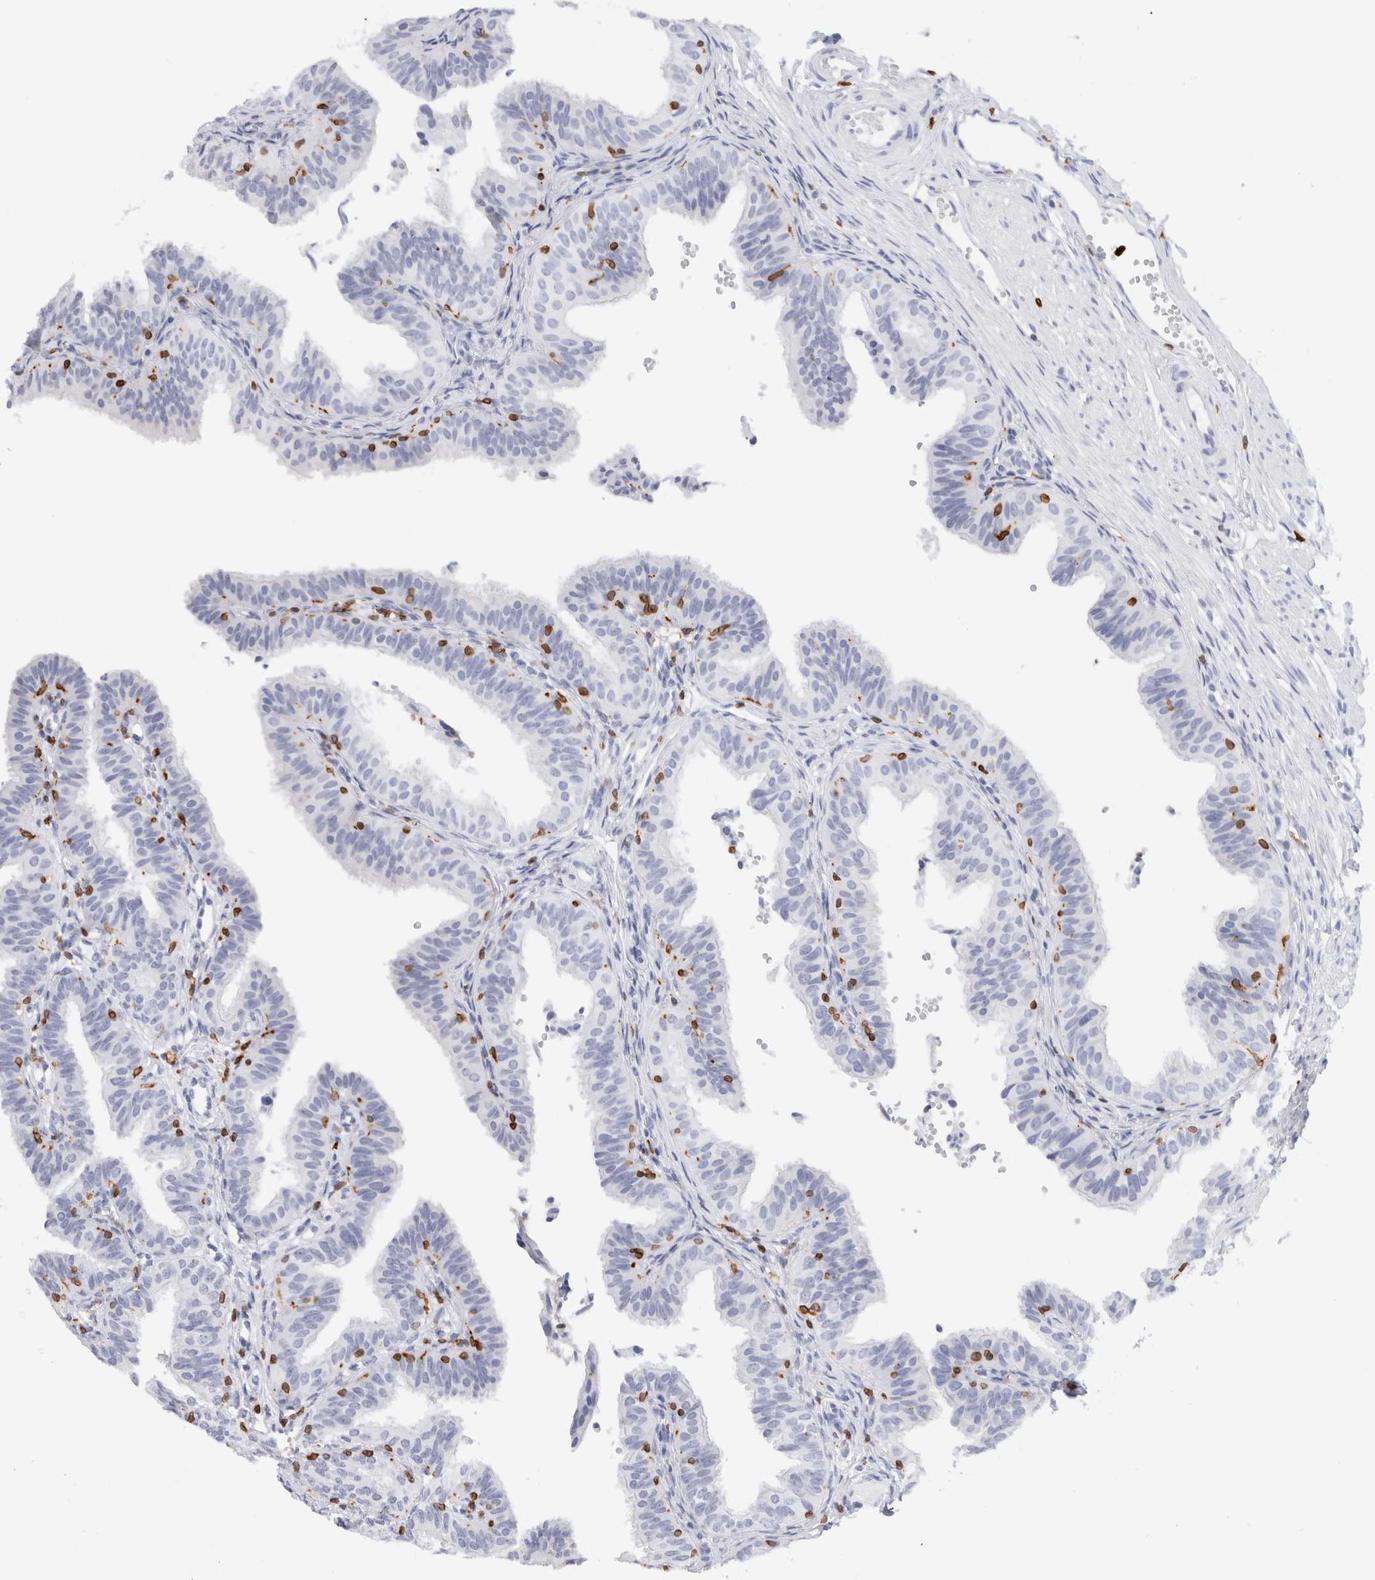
{"staining": {"intensity": "negative", "quantity": "none", "location": "none"}, "tissue": "fallopian tube", "cell_type": "Glandular cells", "image_type": "normal", "snomed": [{"axis": "morphology", "description": "Normal tissue, NOS"}, {"axis": "topography", "description": "Fallopian tube"}], "caption": "Immunohistochemistry histopathology image of benign fallopian tube: fallopian tube stained with DAB (3,3'-diaminobenzidine) reveals no significant protein positivity in glandular cells.", "gene": "ALOX5AP", "patient": {"sex": "female", "age": 35}}